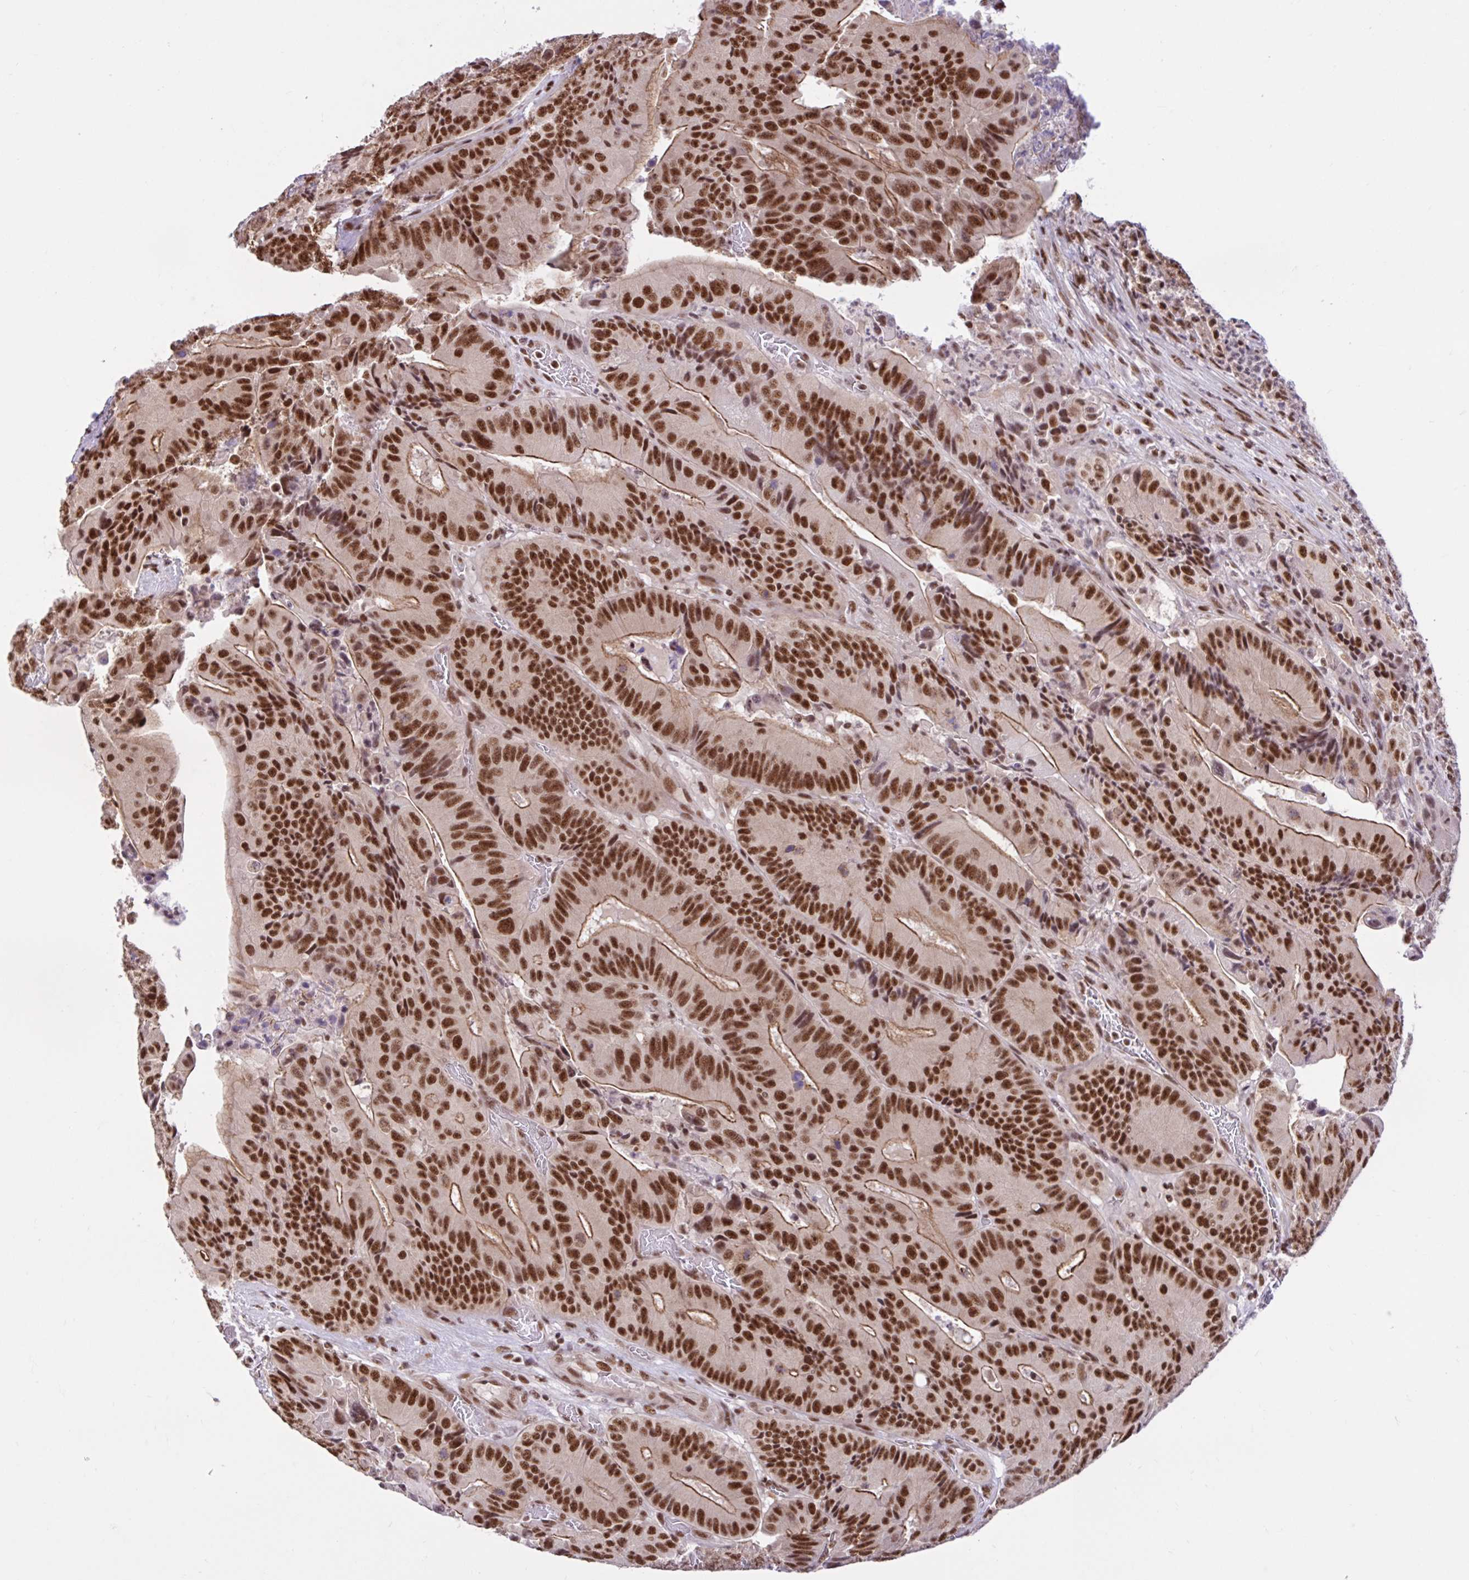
{"staining": {"intensity": "strong", "quantity": ">75%", "location": "cytoplasmic/membranous,nuclear"}, "tissue": "colorectal cancer", "cell_type": "Tumor cells", "image_type": "cancer", "snomed": [{"axis": "morphology", "description": "Adenocarcinoma, NOS"}, {"axis": "topography", "description": "Colon"}], "caption": "Colorectal cancer (adenocarcinoma) was stained to show a protein in brown. There is high levels of strong cytoplasmic/membranous and nuclear expression in approximately >75% of tumor cells.", "gene": "CCDC12", "patient": {"sex": "female", "age": 86}}